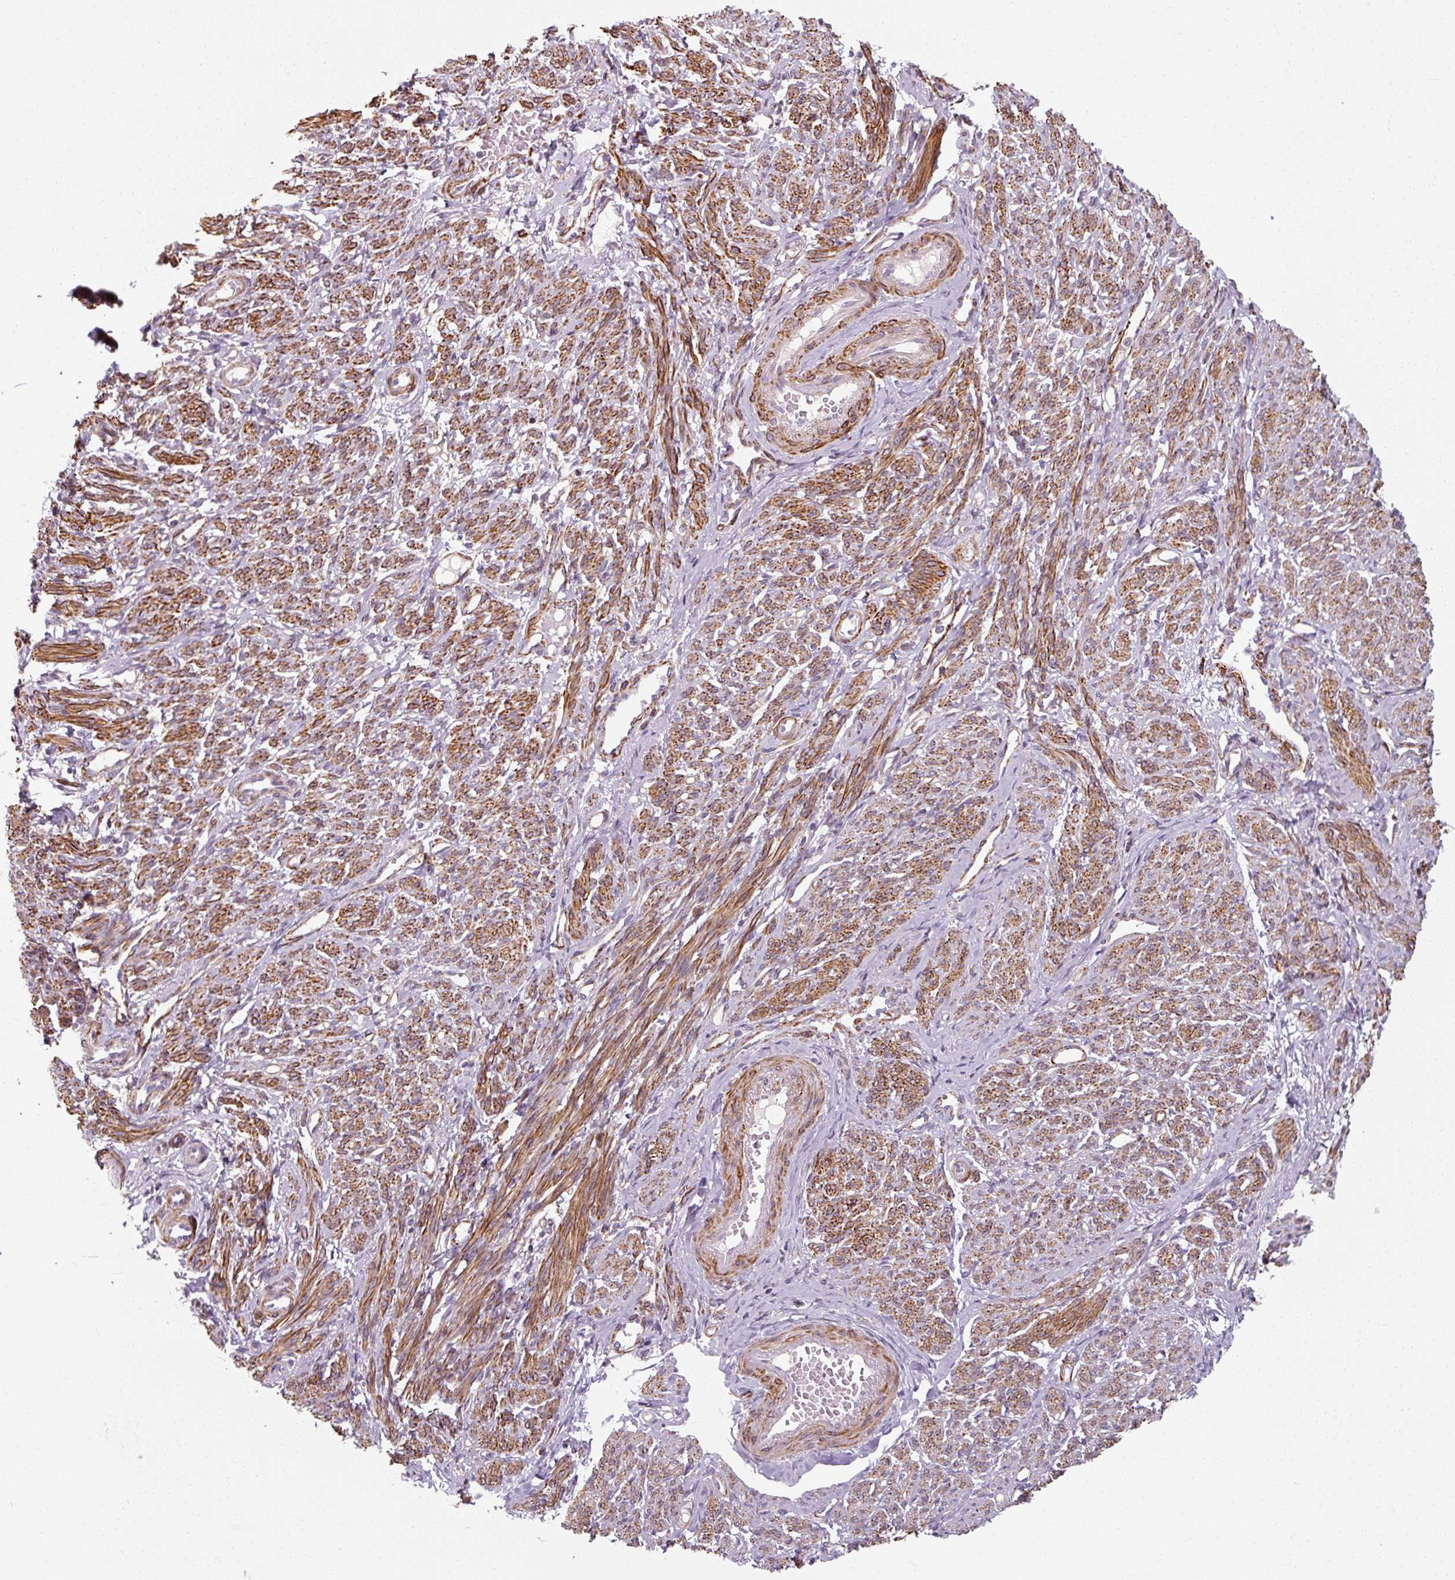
{"staining": {"intensity": "strong", "quantity": ">75%", "location": "cytoplasmic/membranous"}, "tissue": "smooth muscle", "cell_type": "Smooth muscle cells", "image_type": "normal", "snomed": [{"axis": "morphology", "description": "Normal tissue, NOS"}, {"axis": "topography", "description": "Smooth muscle"}], "caption": "Approximately >75% of smooth muscle cells in normal human smooth muscle show strong cytoplasmic/membranous protein positivity as visualized by brown immunohistochemical staining.", "gene": "MRPS5", "patient": {"sex": "female", "age": 65}}